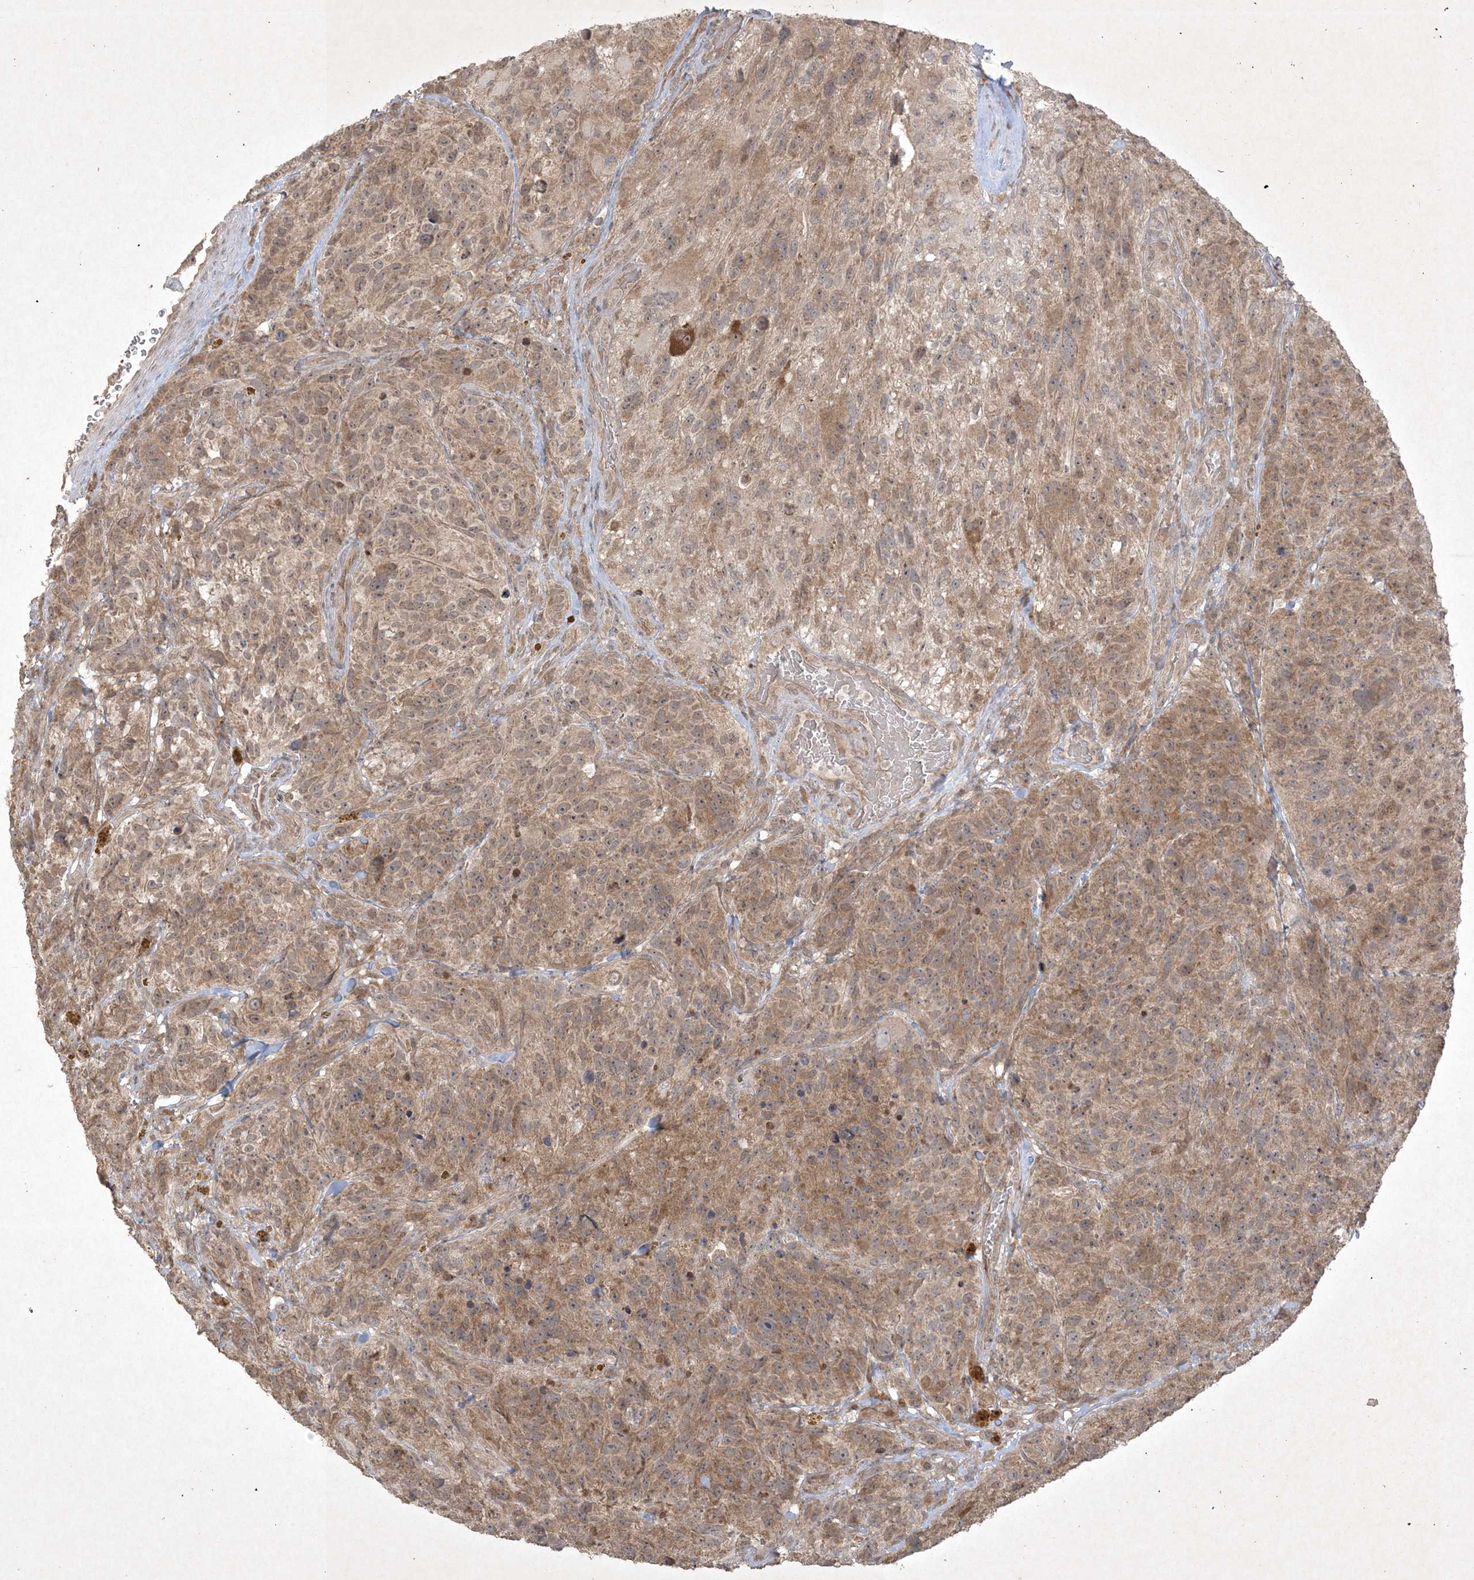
{"staining": {"intensity": "moderate", "quantity": ">75%", "location": "cytoplasmic/membranous,nuclear"}, "tissue": "glioma", "cell_type": "Tumor cells", "image_type": "cancer", "snomed": [{"axis": "morphology", "description": "Glioma, malignant, High grade"}, {"axis": "topography", "description": "Brain"}], "caption": "Immunohistochemistry (IHC) histopathology image of malignant high-grade glioma stained for a protein (brown), which shows medium levels of moderate cytoplasmic/membranous and nuclear expression in approximately >75% of tumor cells.", "gene": "NRBP2", "patient": {"sex": "male", "age": 69}}